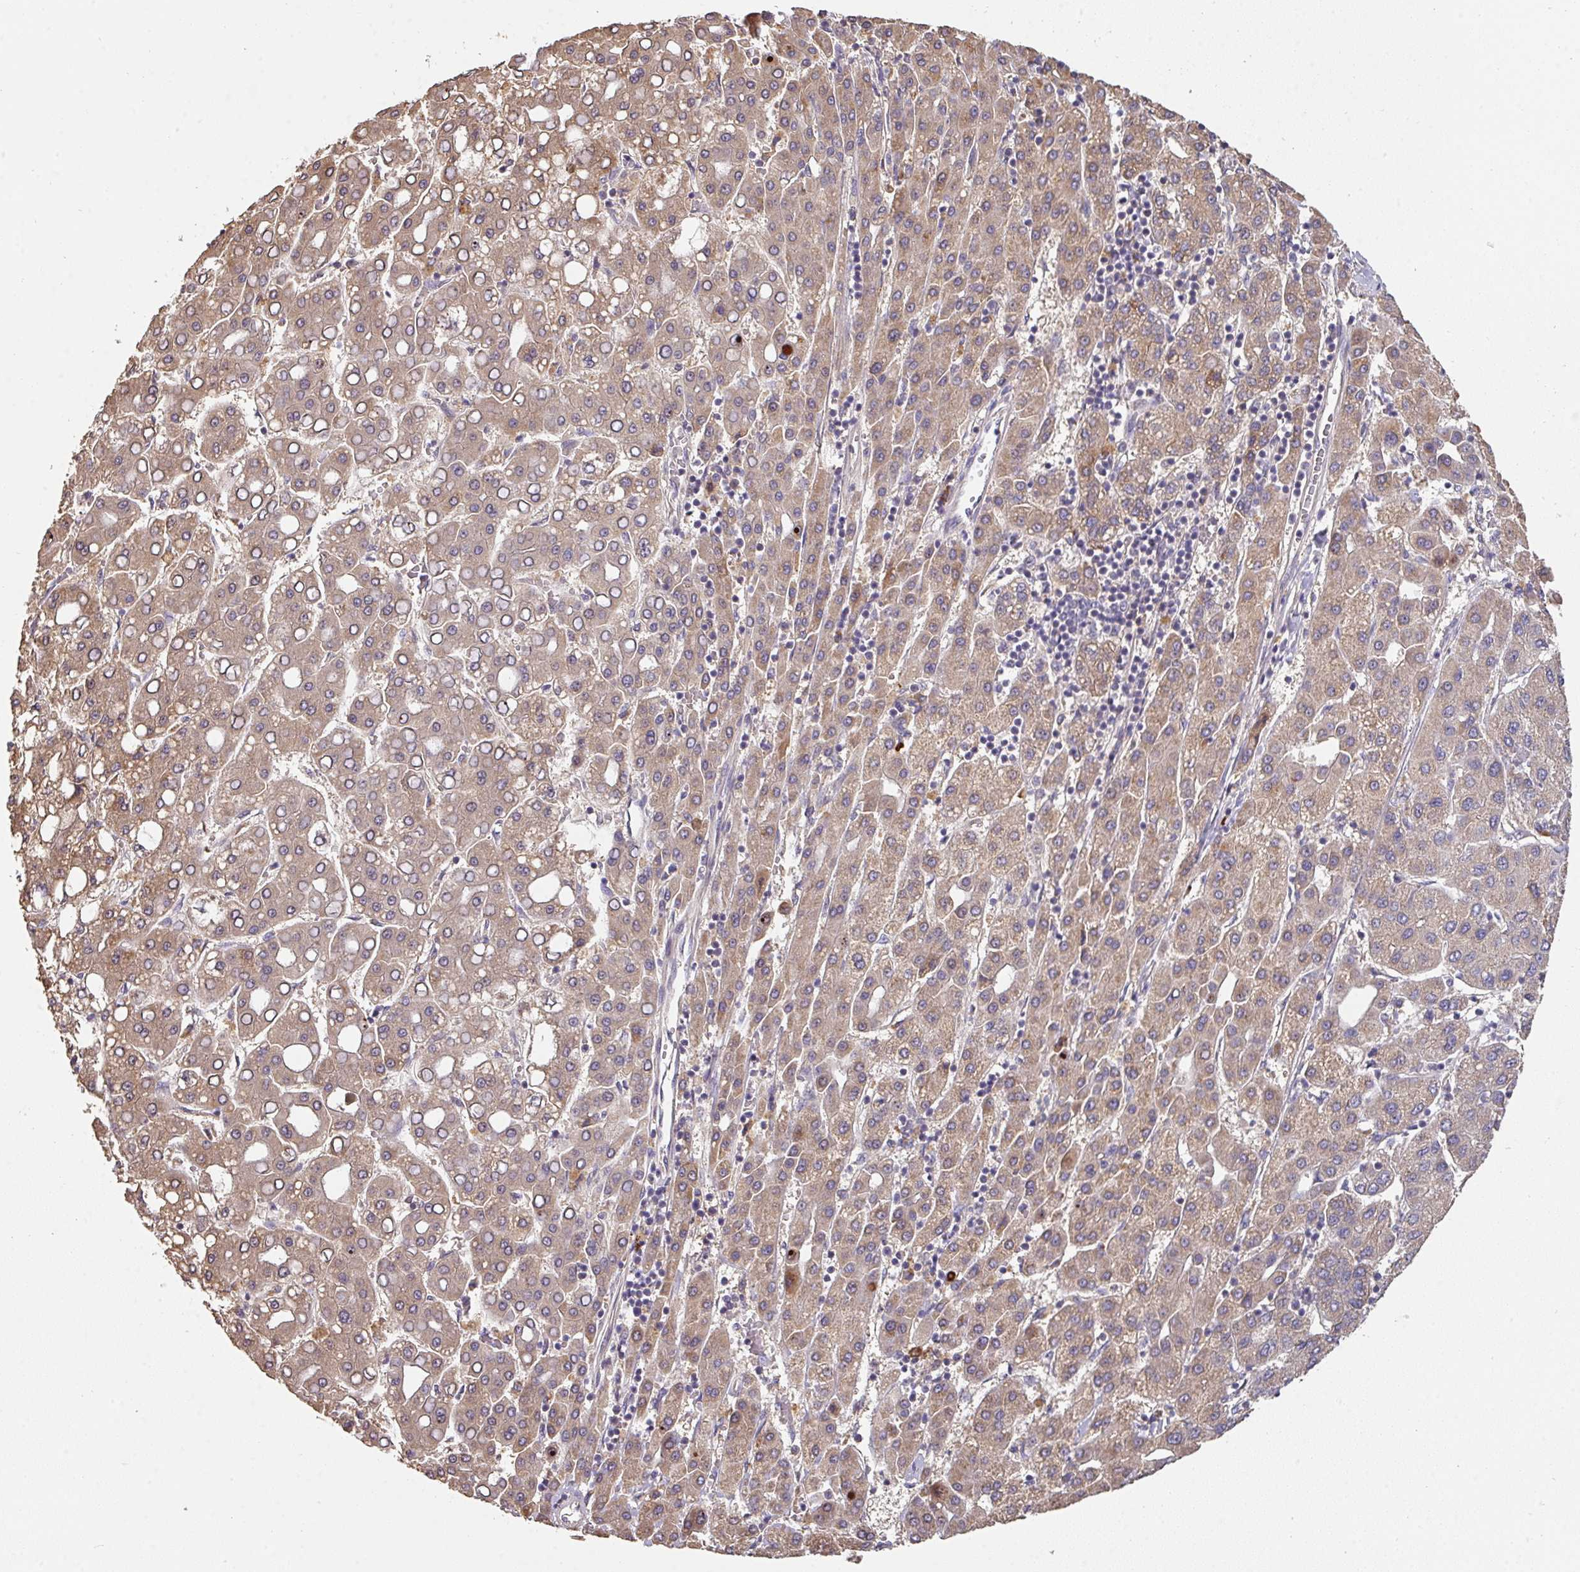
{"staining": {"intensity": "weak", "quantity": ">75%", "location": "cytoplasmic/membranous"}, "tissue": "liver cancer", "cell_type": "Tumor cells", "image_type": "cancer", "snomed": [{"axis": "morphology", "description": "Carcinoma, Hepatocellular, NOS"}, {"axis": "topography", "description": "Liver"}], "caption": "Immunohistochemistry of human liver cancer reveals low levels of weak cytoplasmic/membranous expression in approximately >75% of tumor cells. (IHC, brightfield microscopy, high magnification).", "gene": "ACVR2B", "patient": {"sex": "male", "age": 65}}